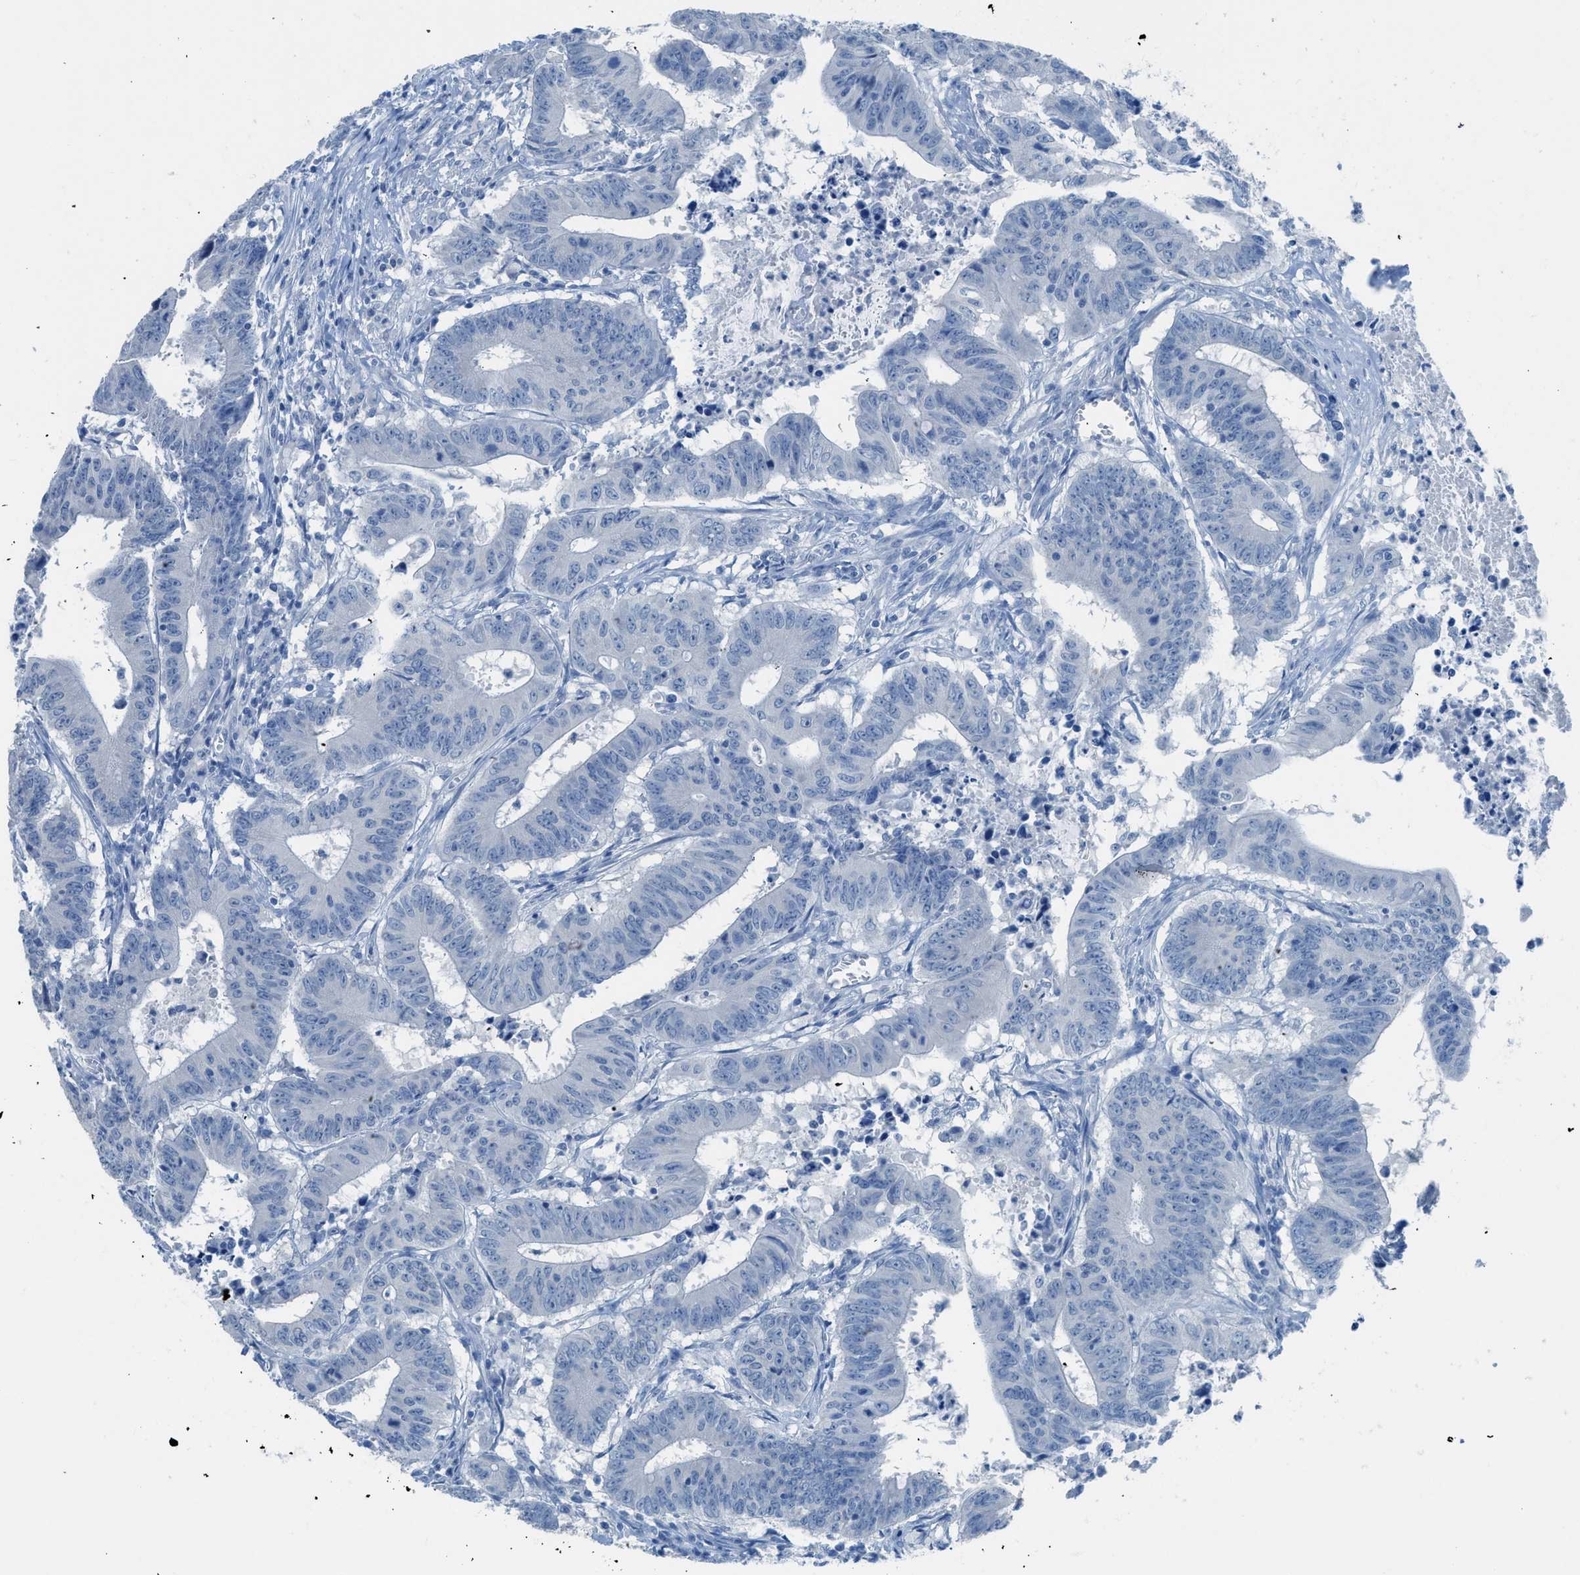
{"staining": {"intensity": "negative", "quantity": "none", "location": "none"}, "tissue": "colorectal cancer", "cell_type": "Tumor cells", "image_type": "cancer", "snomed": [{"axis": "morphology", "description": "Adenocarcinoma, NOS"}, {"axis": "topography", "description": "Colon"}], "caption": "Protein analysis of colorectal cancer (adenocarcinoma) displays no significant staining in tumor cells.", "gene": "ACAN", "patient": {"sex": "male", "age": 45}}